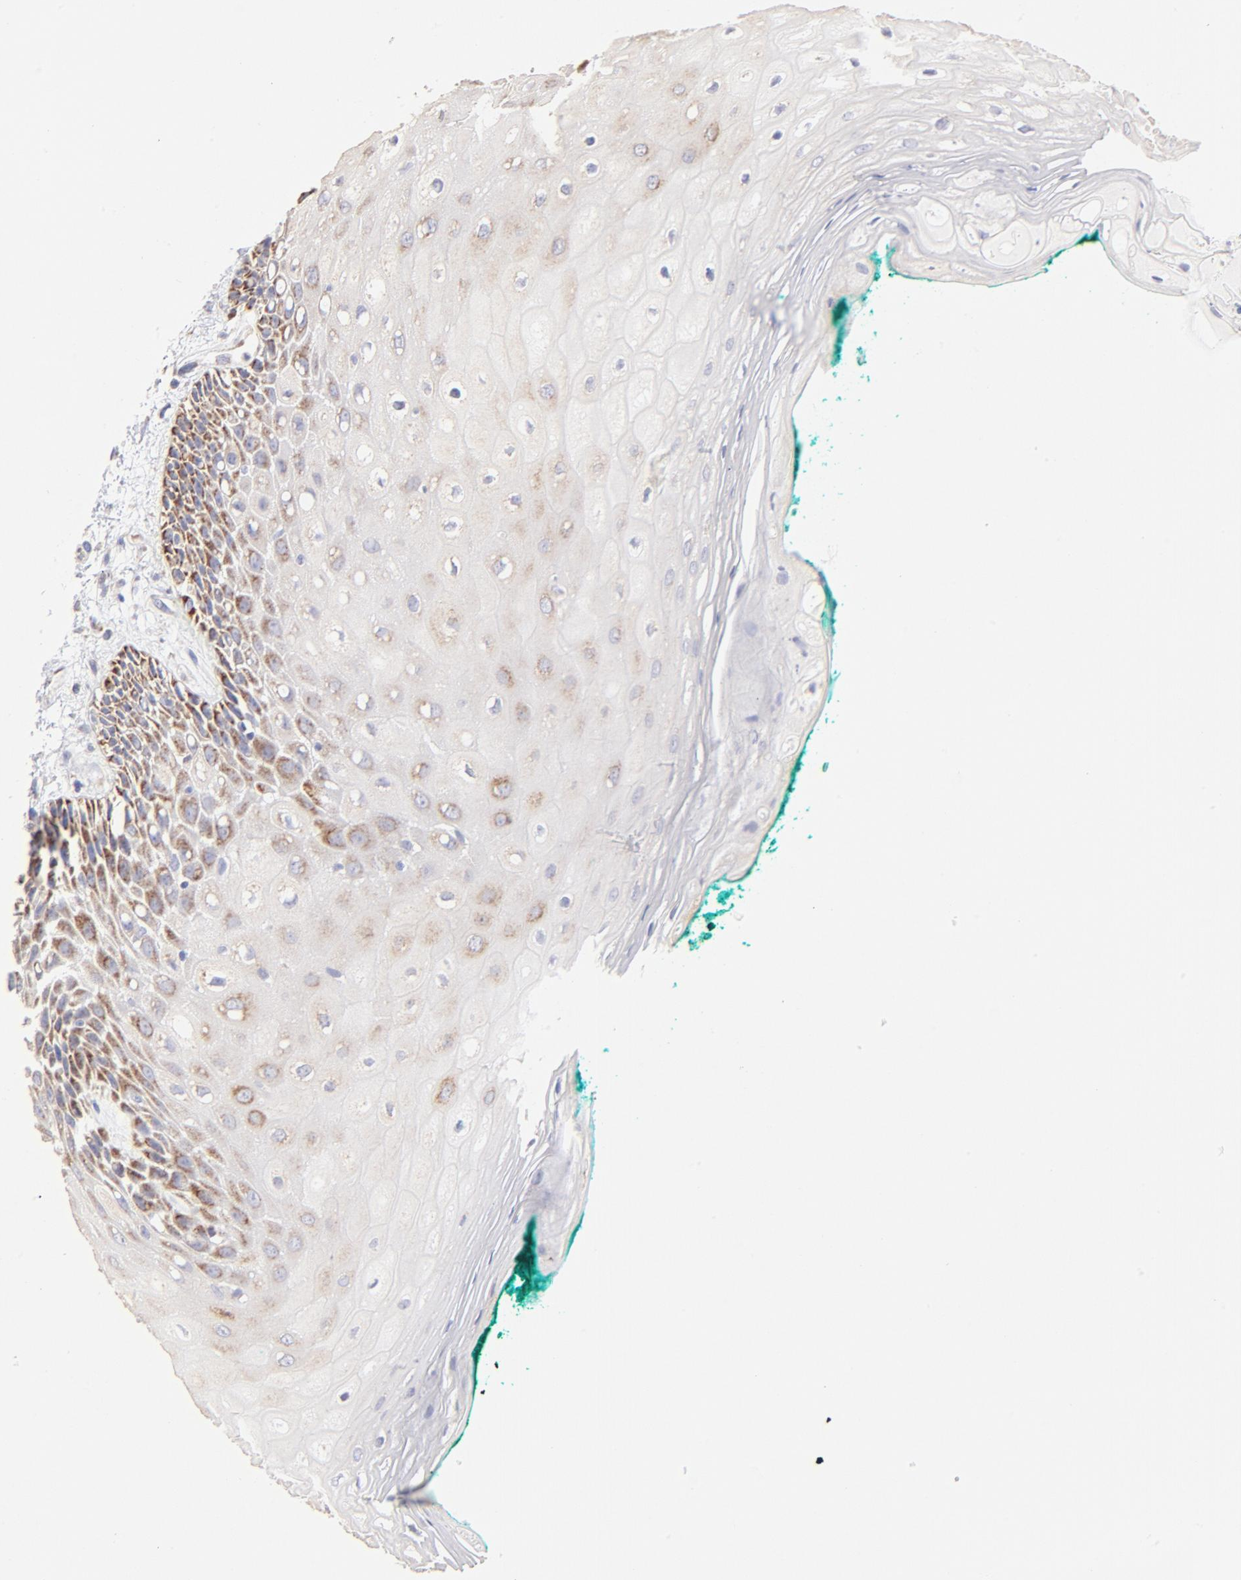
{"staining": {"intensity": "weak", "quantity": "<25%", "location": "cytoplasmic/membranous"}, "tissue": "oral mucosa", "cell_type": "Squamous epithelial cells", "image_type": "normal", "snomed": [{"axis": "morphology", "description": "Normal tissue, NOS"}, {"axis": "morphology", "description": "Squamous cell carcinoma, NOS"}, {"axis": "topography", "description": "Skeletal muscle"}, {"axis": "topography", "description": "Oral tissue"}, {"axis": "topography", "description": "Head-Neck"}], "caption": "Oral mucosa was stained to show a protein in brown. There is no significant expression in squamous epithelial cells. The staining was performed using DAB (3,3'-diaminobenzidine) to visualize the protein expression in brown, while the nuclei were stained in blue with hematoxylin (Magnification: 20x).", "gene": "TIMM8A", "patient": {"sex": "female", "age": 84}}